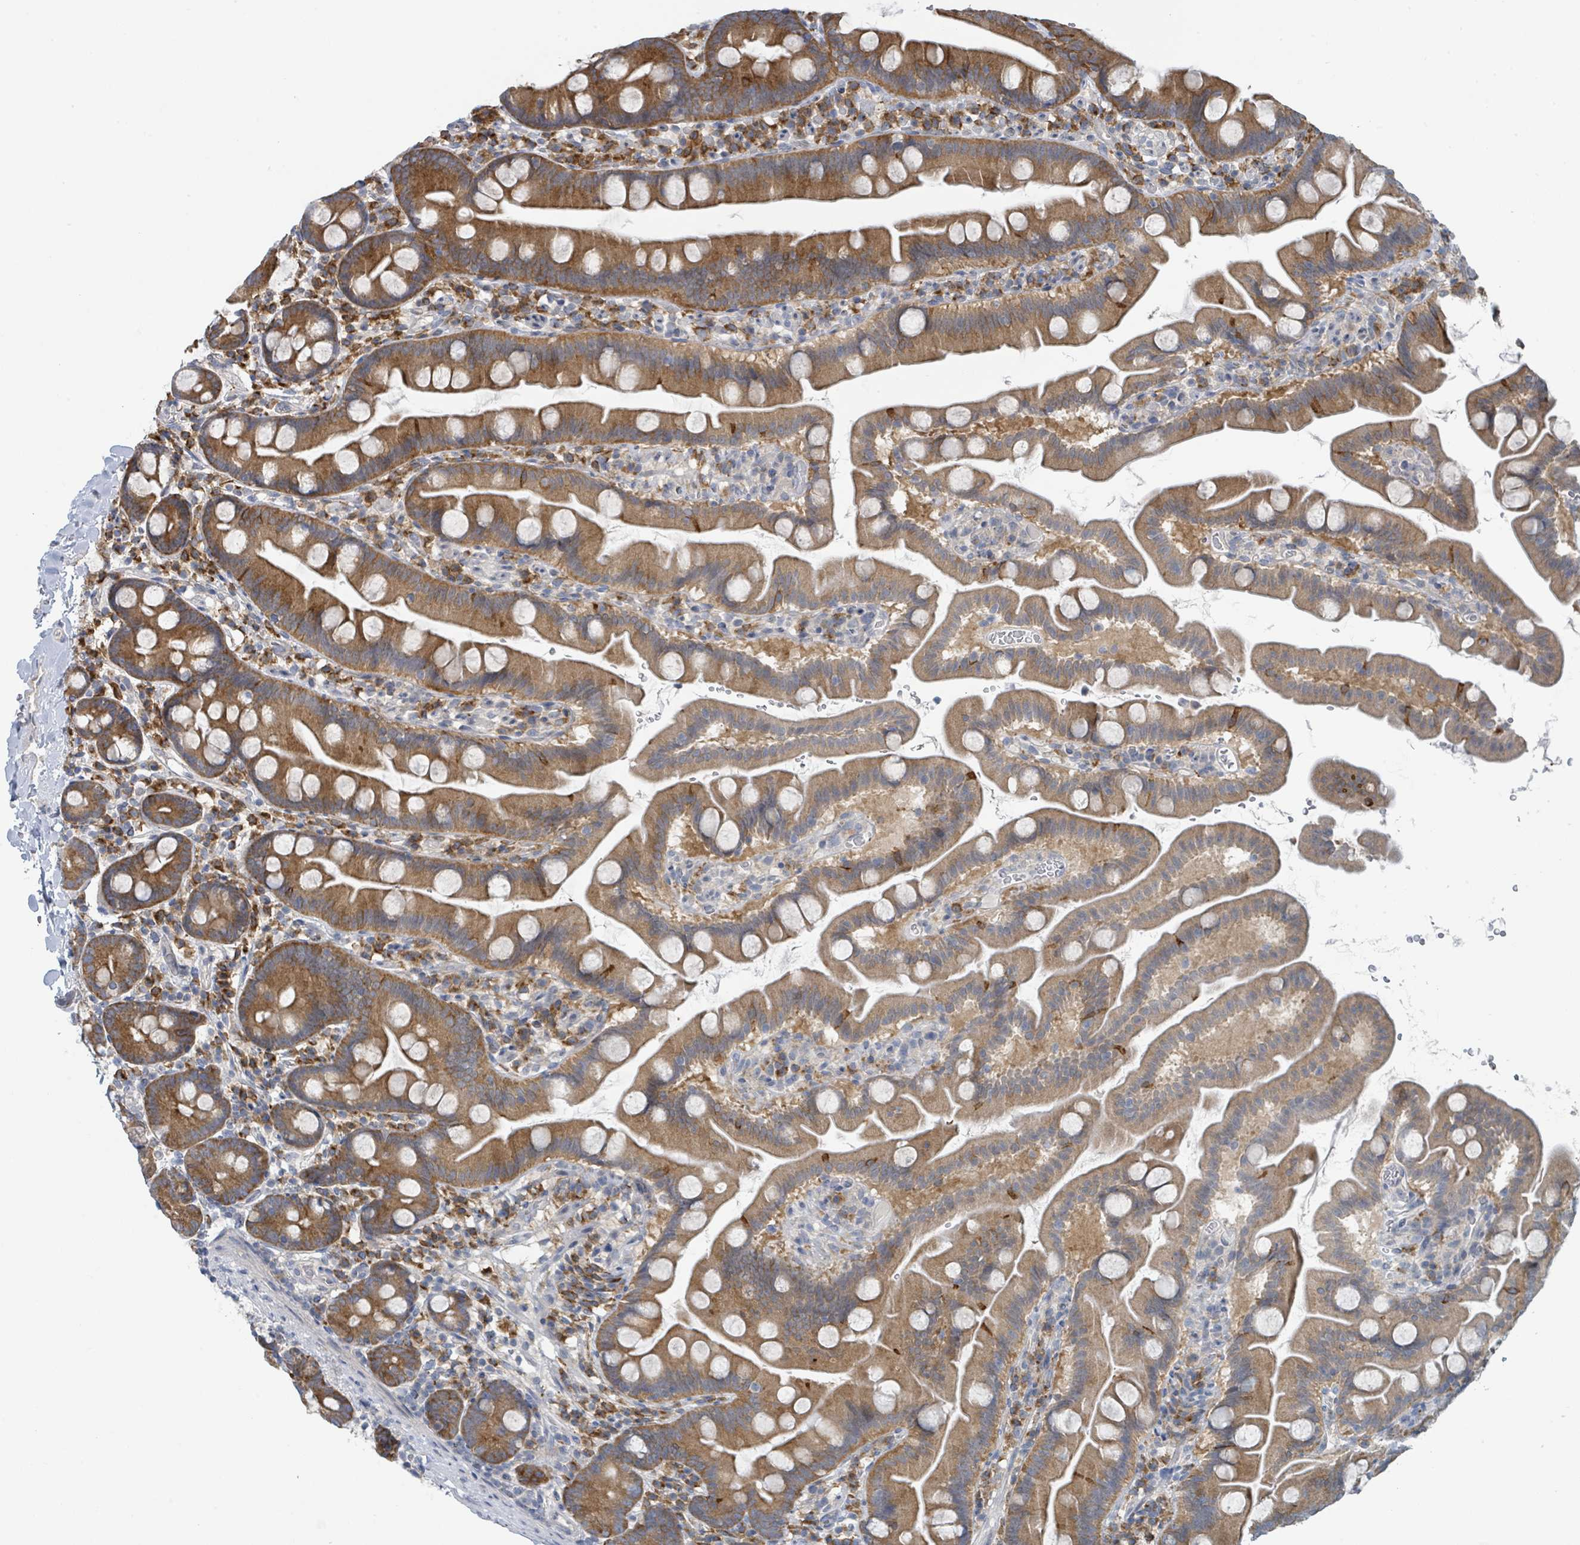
{"staining": {"intensity": "moderate", "quantity": ">75%", "location": "cytoplasmic/membranous"}, "tissue": "small intestine", "cell_type": "Glandular cells", "image_type": "normal", "snomed": [{"axis": "morphology", "description": "Normal tissue, NOS"}, {"axis": "topography", "description": "Small intestine"}], "caption": "Immunohistochemical staining of normal small intestine exhibits moderate cytoplasmic/membranous protein positivity in about >75% of glandular cells.", "gene": "ANKRD55", "patient": {"sex": "female", "age": 68}}